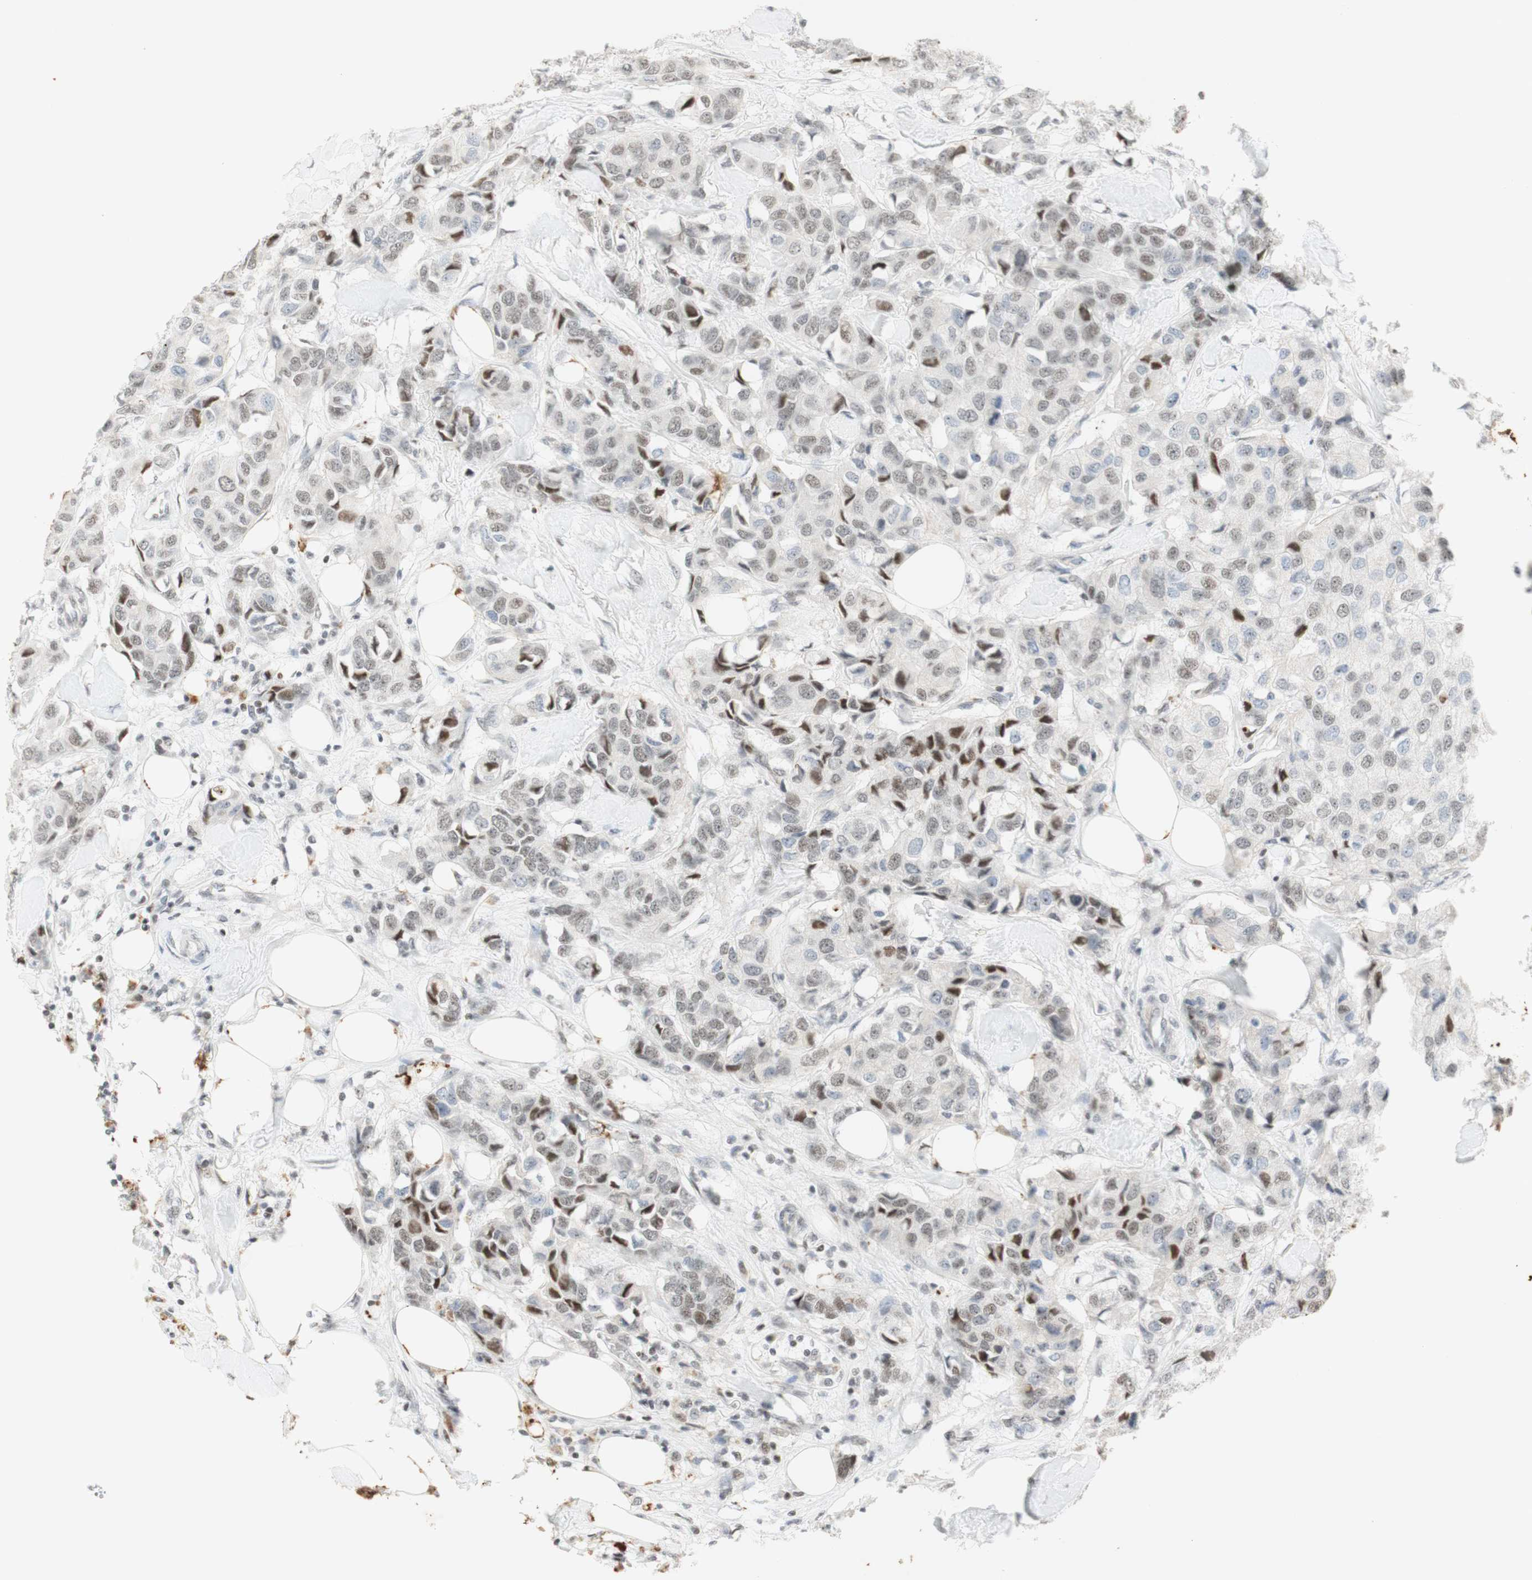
{"staining": {"intensity": "moderate", "quantity": ">75%", "location": "nuclear"}, "tissue": "breast cancer", "cell_type": "Tumor cells", "image_type": "cancer", "snomed": [{"axis": "morphology", "description": "Duct carcinoma"}, {"axis": "topography", "description": "Breast"}], "caption": "Immunohistochemistry (IHC) micrograph of neoplastic tissue: breast cancer (invasive ductal carcinoma) stained using immunohistochemistry (IHC) exhibits medium levels of moderate protein expression localized specifically in the nuclear of tumor cells, appearing as a nuclear brown color.", "gene": "IRF1", "patient": {"sex": "female", "age": 80}}